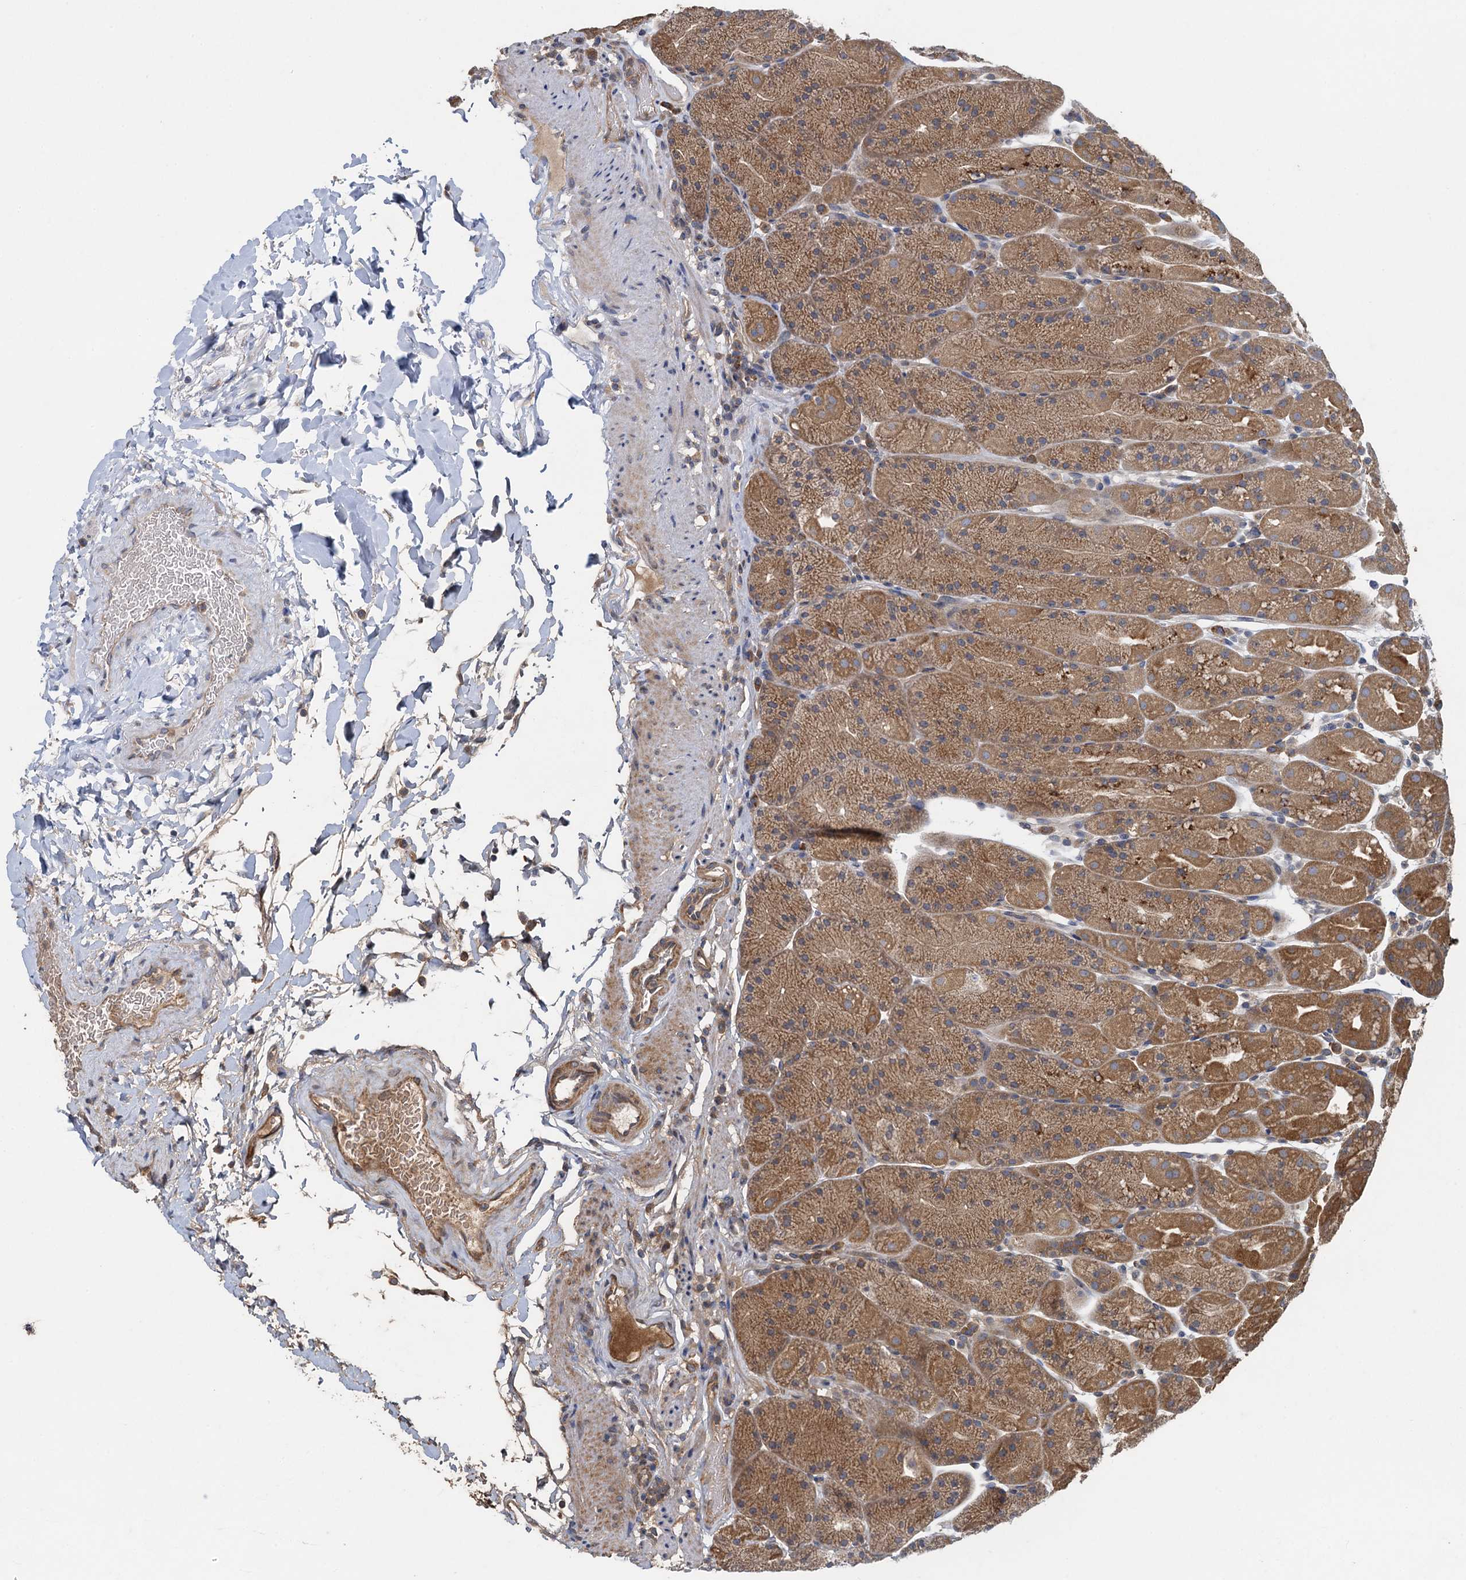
{"staining": {"intensity": "strong", "quantity": ">75%", "location": "cytoplasmic/membranous"}, "tissue": "stomach", "cell_type": "Glandular cells", "image_type": "normal", "snomed": [{"axis": "morphology", "description": "Normal tissue, NOS"}, {"axis": "topography", "description": "Stomach, upper"}, {"axis": "topography", "description": "Stomach, lower"}], "caption": "Immunohistochemistry image of benign stomach stained for a protein (brown), which reveals high levels of strong cytoplasmic/membranous expression in about >75% of glandular cells.", "gene": "SNAP29", "patient": {"sex": "male", "age": 67}}